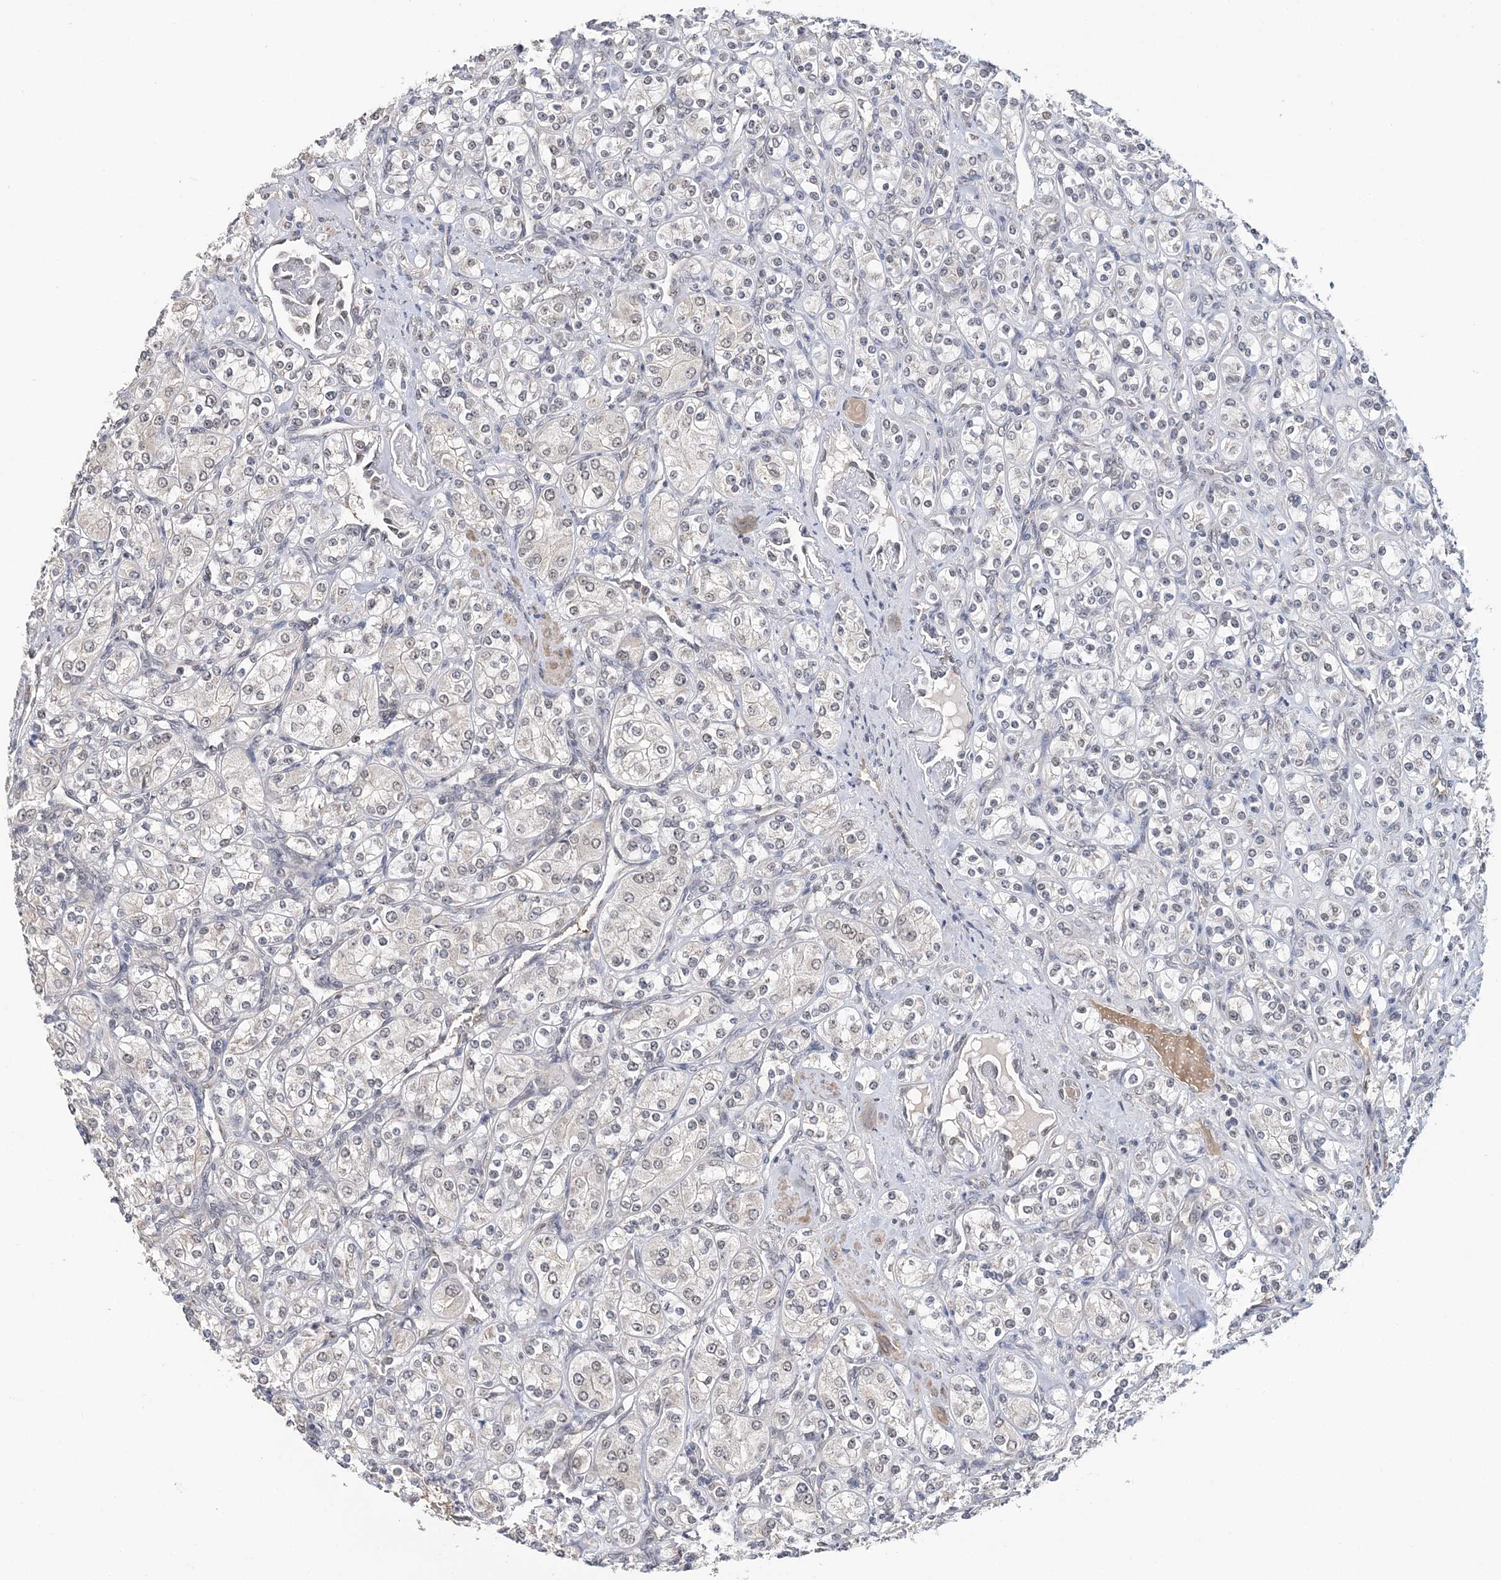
{"staining": {"intensity": "weak", "quantity": "<25%", "location": "nuclear"}, "tissue": "renal cancer", "cell_type": "Tumor cells", "image_type": "cancer", "snomed": [{"axis": "morphology", "description": "Adenocarcinoma, NOS"}, {"axis": "topography", "description": "Kidney"}], "caption": "Tumor cells are negative for brown protein staining in renal adenocarcinoma.", "gene": "TSHZ2", "patient": {"sex": "male", "age": 77}}